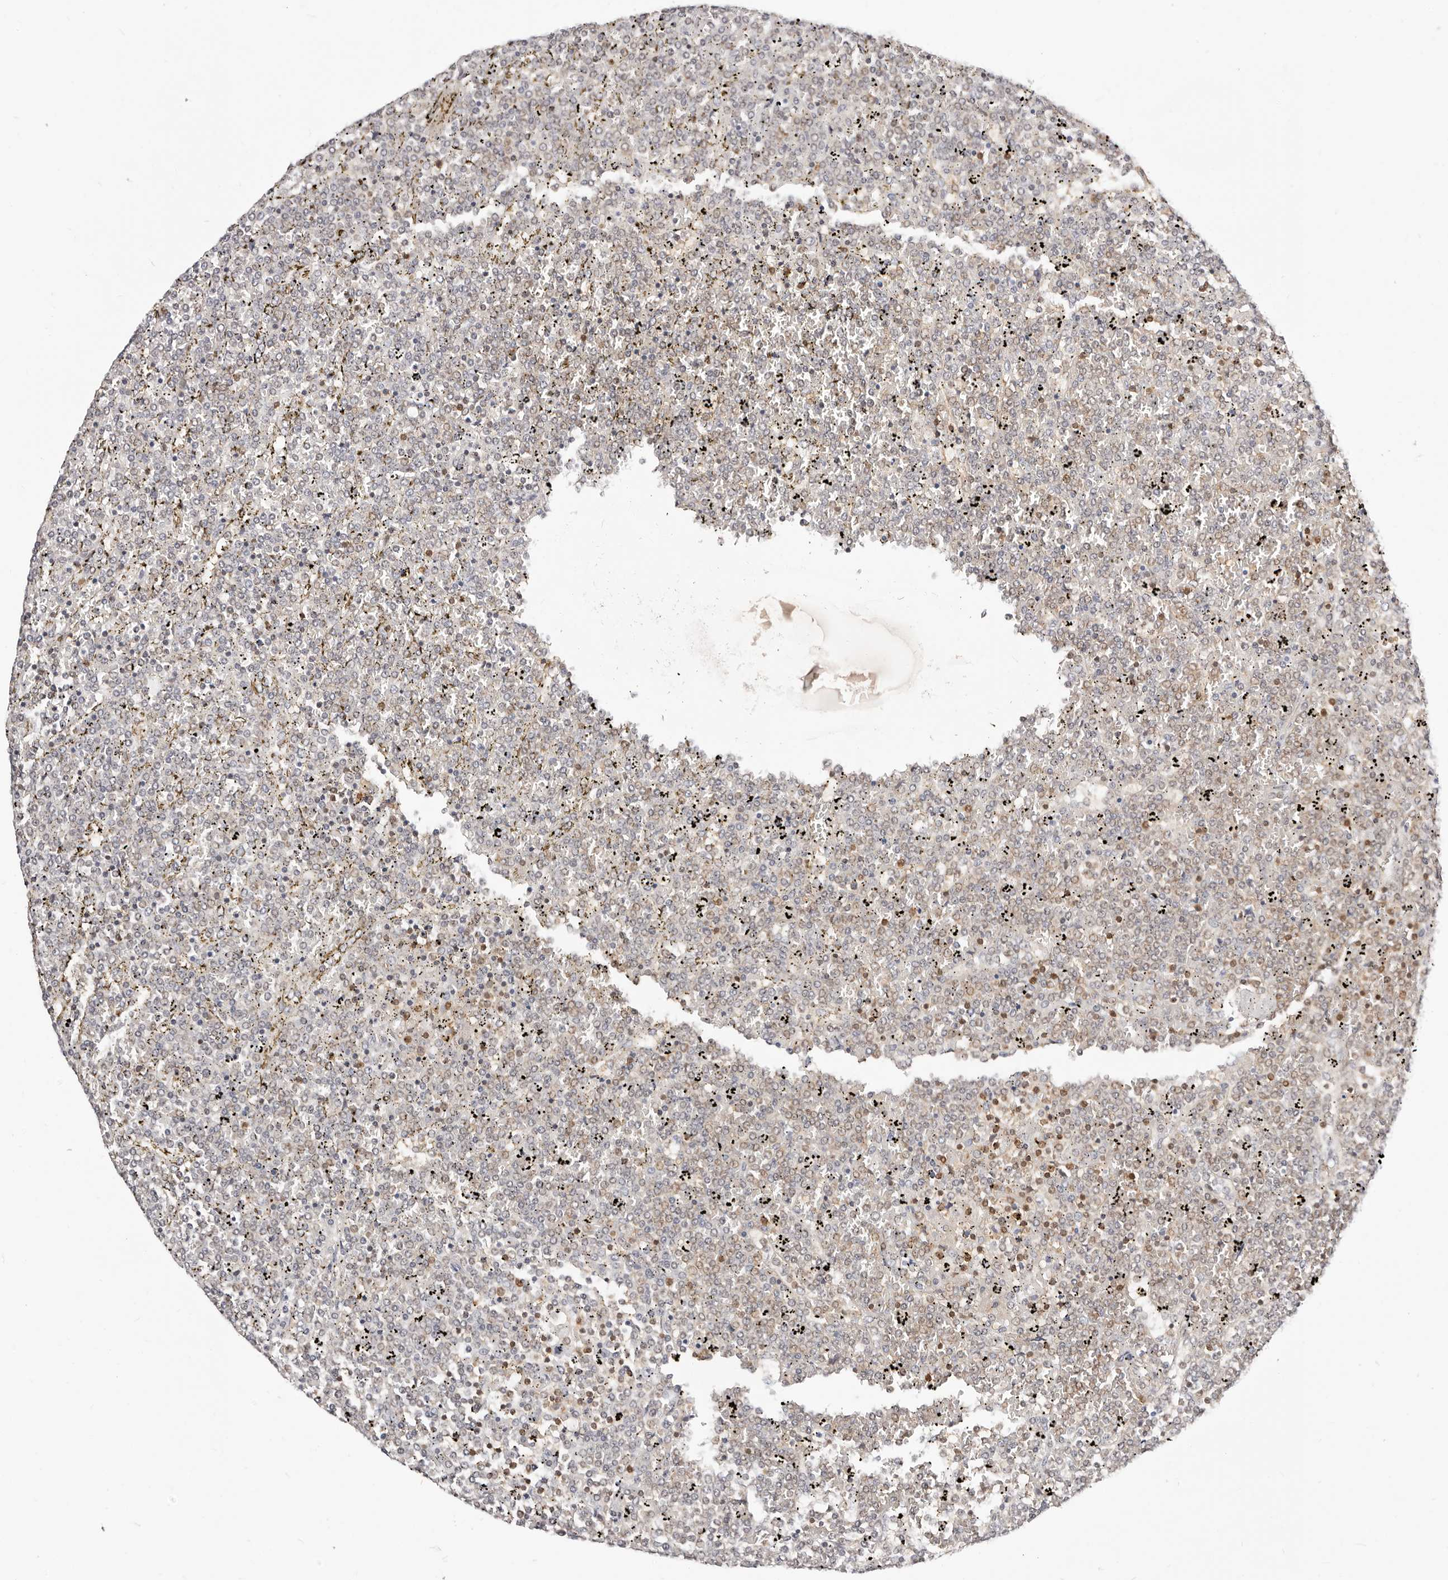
{"staining": {"intensity": "moderate", "quantity": "<25%", "location": "cytoplasmic/membranous,nuclear"}, "tissue": "lymphoma", "cell_type": "Tumor cells", "image_type": "cancer", "snomed": [{"axis": "morphology", "description": "Malignant lymphoma, non-Hodgkin's type, Low grade"}, {"axis": "topography", "description": "Spleen"}], "caption": "A photomicrograph of lymphoma stained for a protein displays moderate cytoplasmic/membranous and nuclear brown staining in tumor cells. (DAB = brown stain, brightfield microscopy at high magnification).", "gene": "STAT5A", "patient": {"sex": "female", "age": 19}}